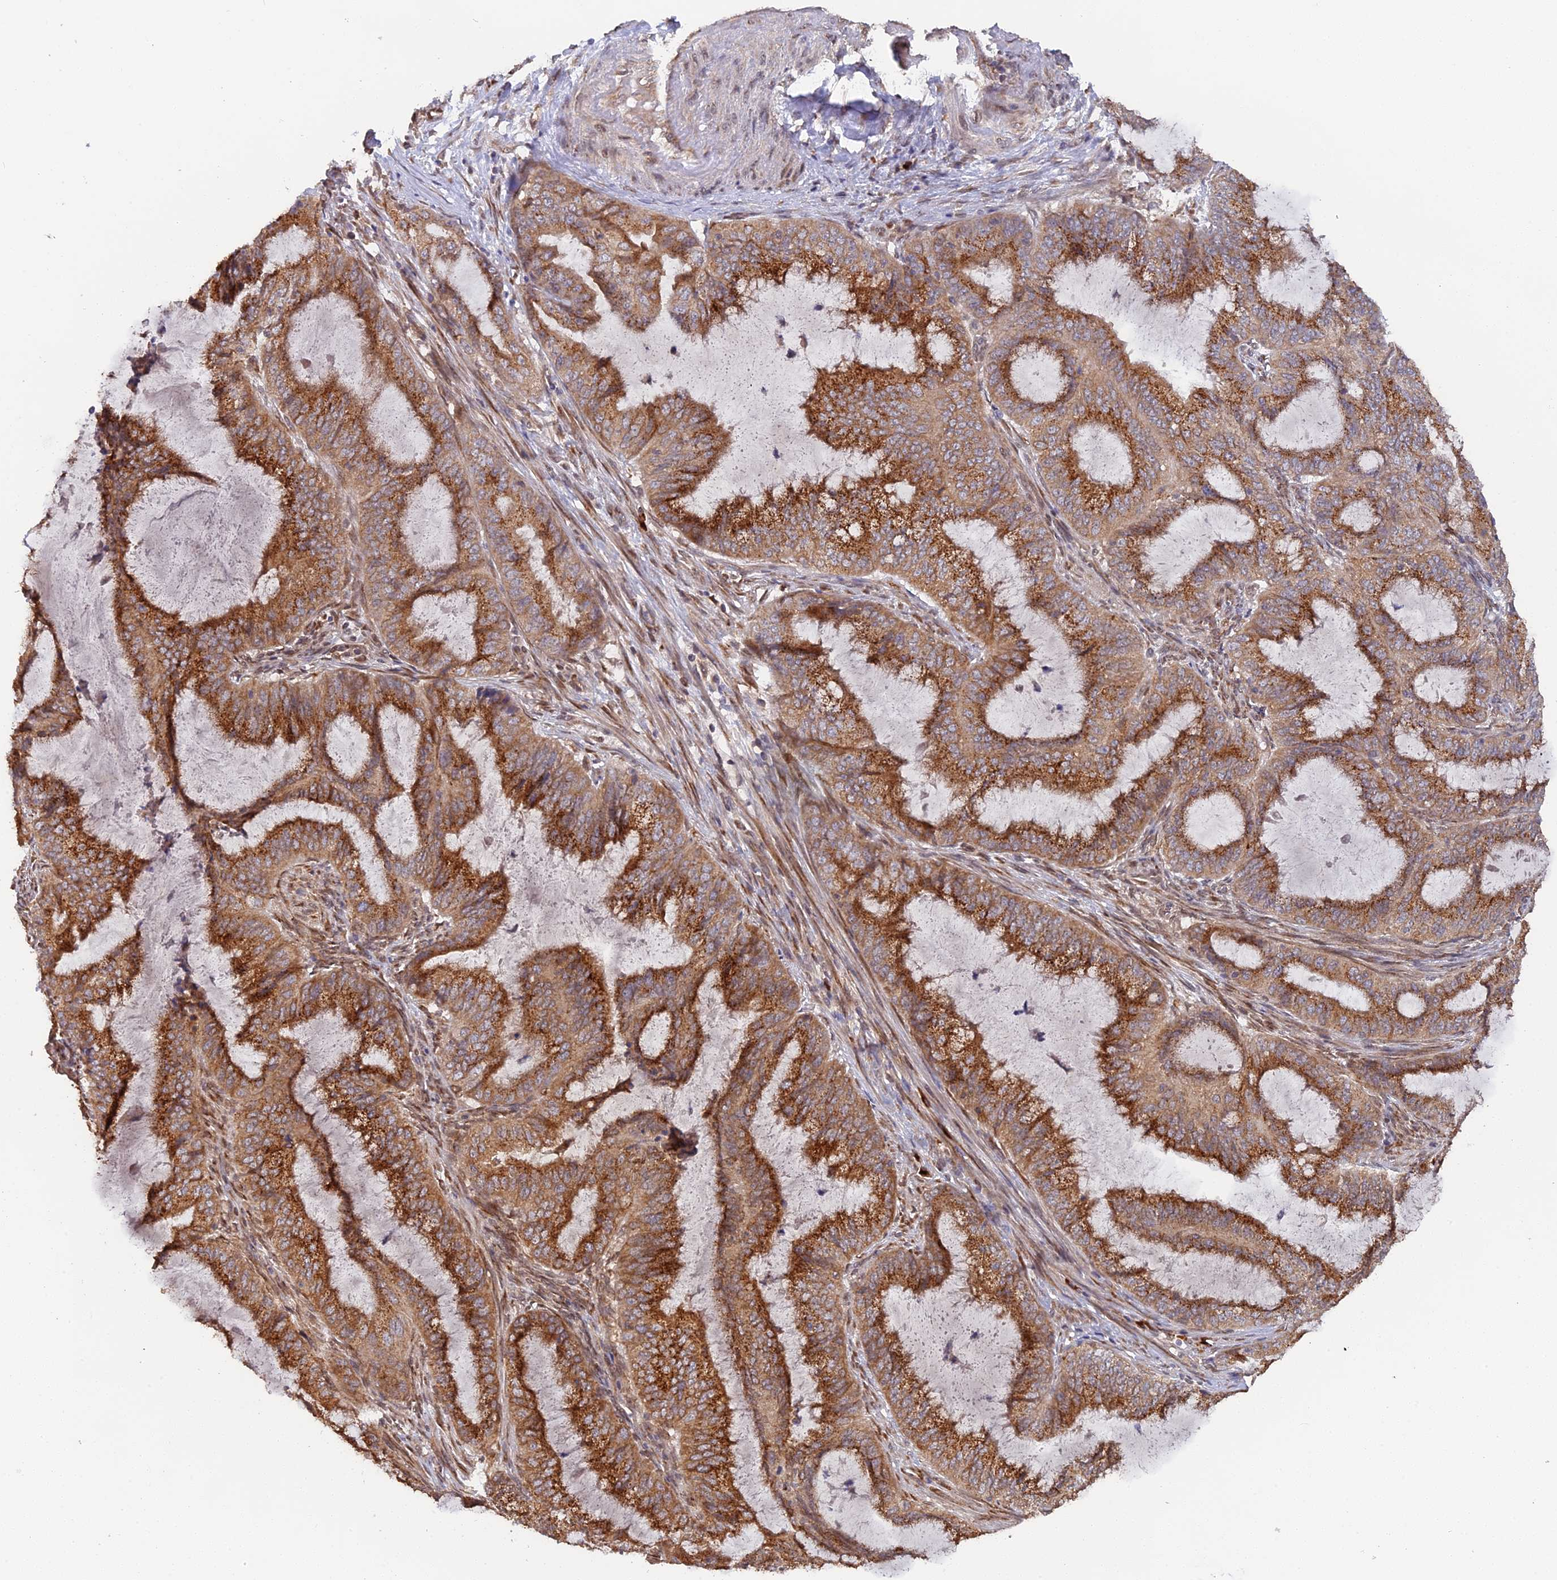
{"staining": {"intensity": "strong", "quantity": ">75%", "location": "cytoplasmic/membranous"}, "tissue": "endometrial cancer", "cell_type": "Tumor cells", "image_type": "cancer", "snomed": [{"axis": "morphology", "description": "Adenocarcinoma, NOS"}, {"axis": "topography", "description": "Endometrium"}], "caption": "Approximately >75% of tumor cells in human endometrial adenocarcinoma display strong cytoplasmic/membranous protein positivity as visualized by brown immunohistochemical staining.", "gene": "SNX17", "patient": {"sex": "female", "age": 51}}